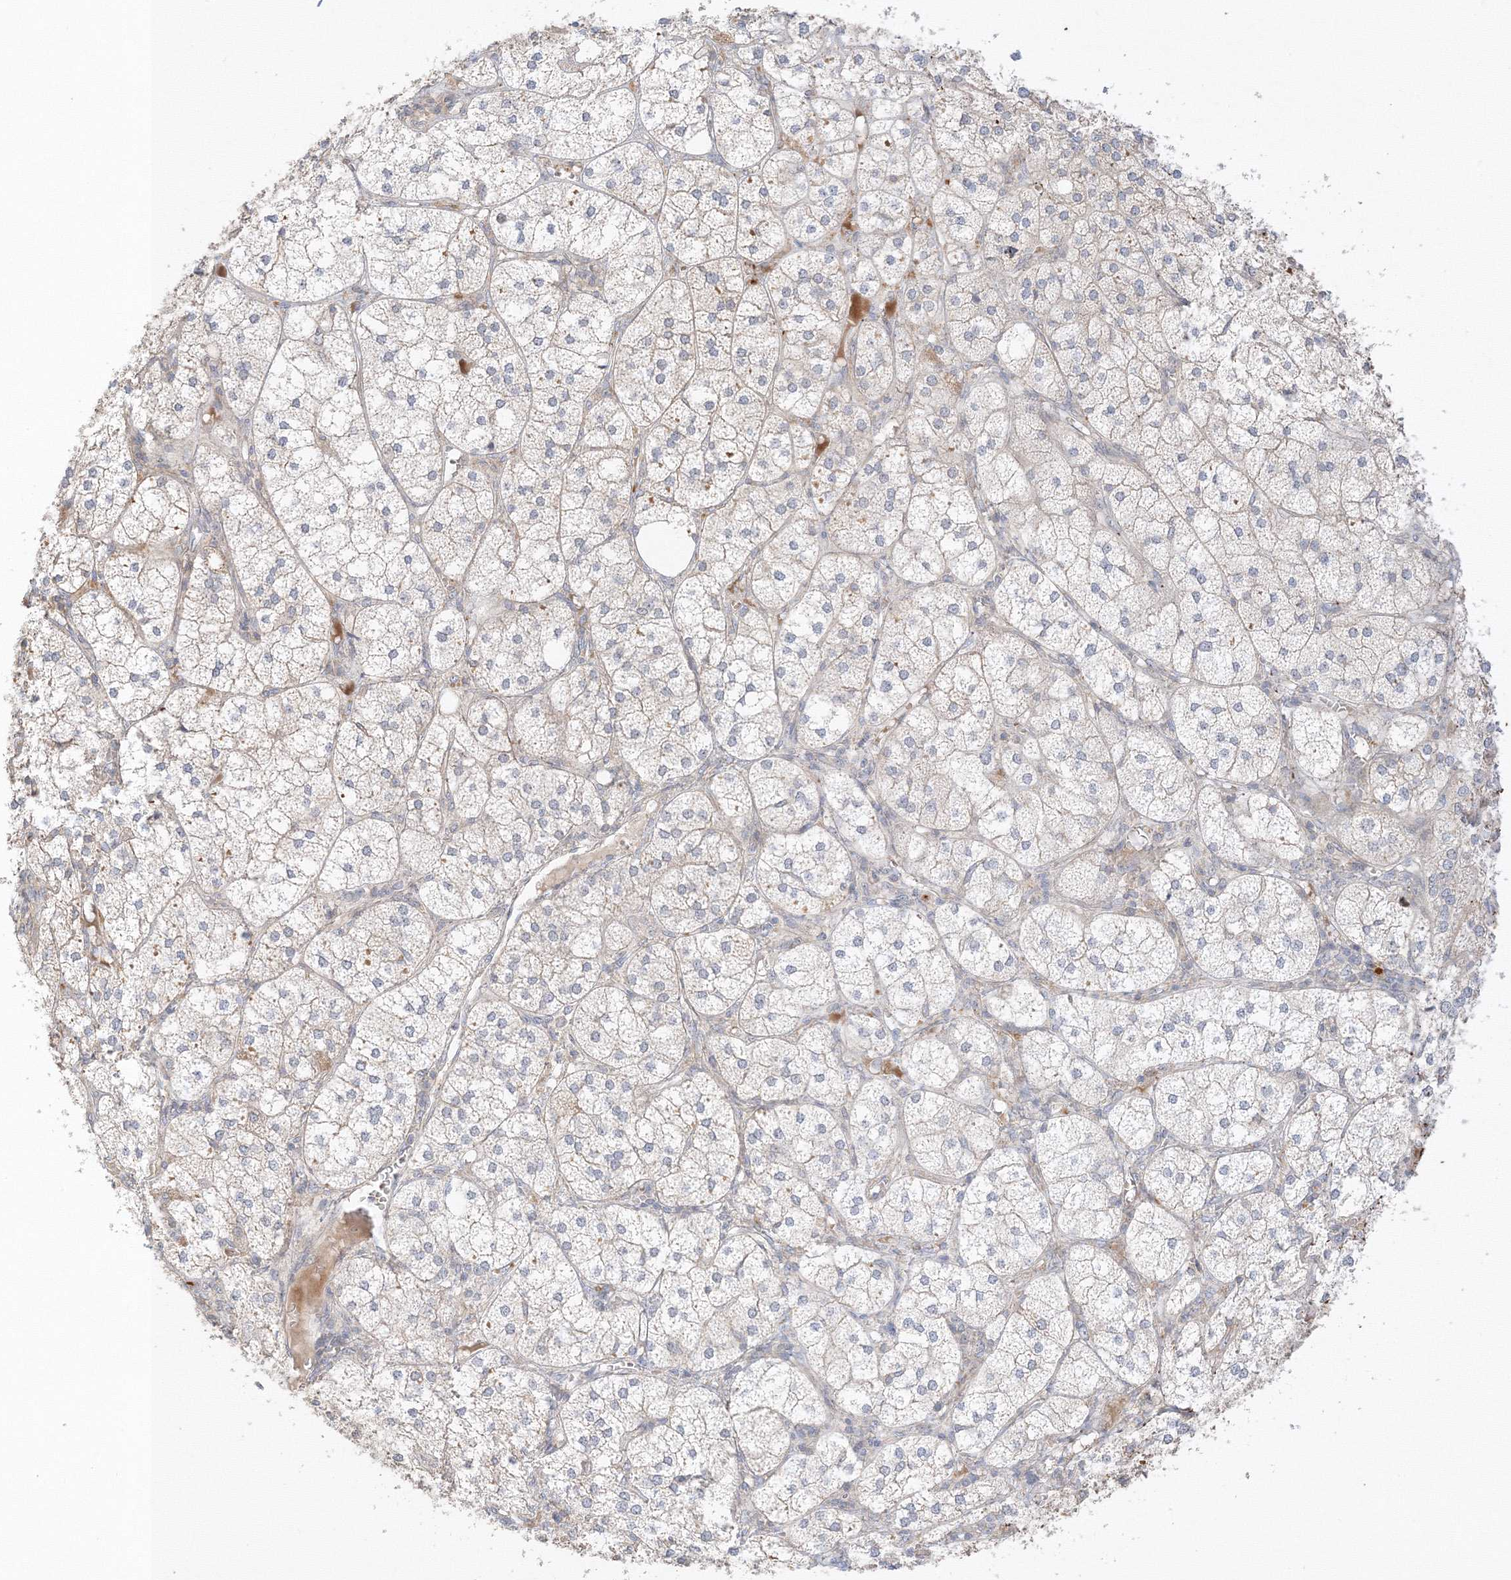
{"staining": {"intensity": "moderate", "quantity": "<25%", "location": "cytoplasmic/membranous"}, "tissue": "adrenal gland", "cell_type": "Glandular cells", "image_type": "normal", "snomed": [{"axis": "morphology", "description": "Normal tissue, NOS"}, {"axis": "topography", "description": "Adrenal gland"}], "caption": "Normal adrenal gland displays moderate cytoplasmic/membranous positivity in about <25% of glandular cells.", "gene": "ETAA1", "patient": {"sex": "female", "age": 61}}